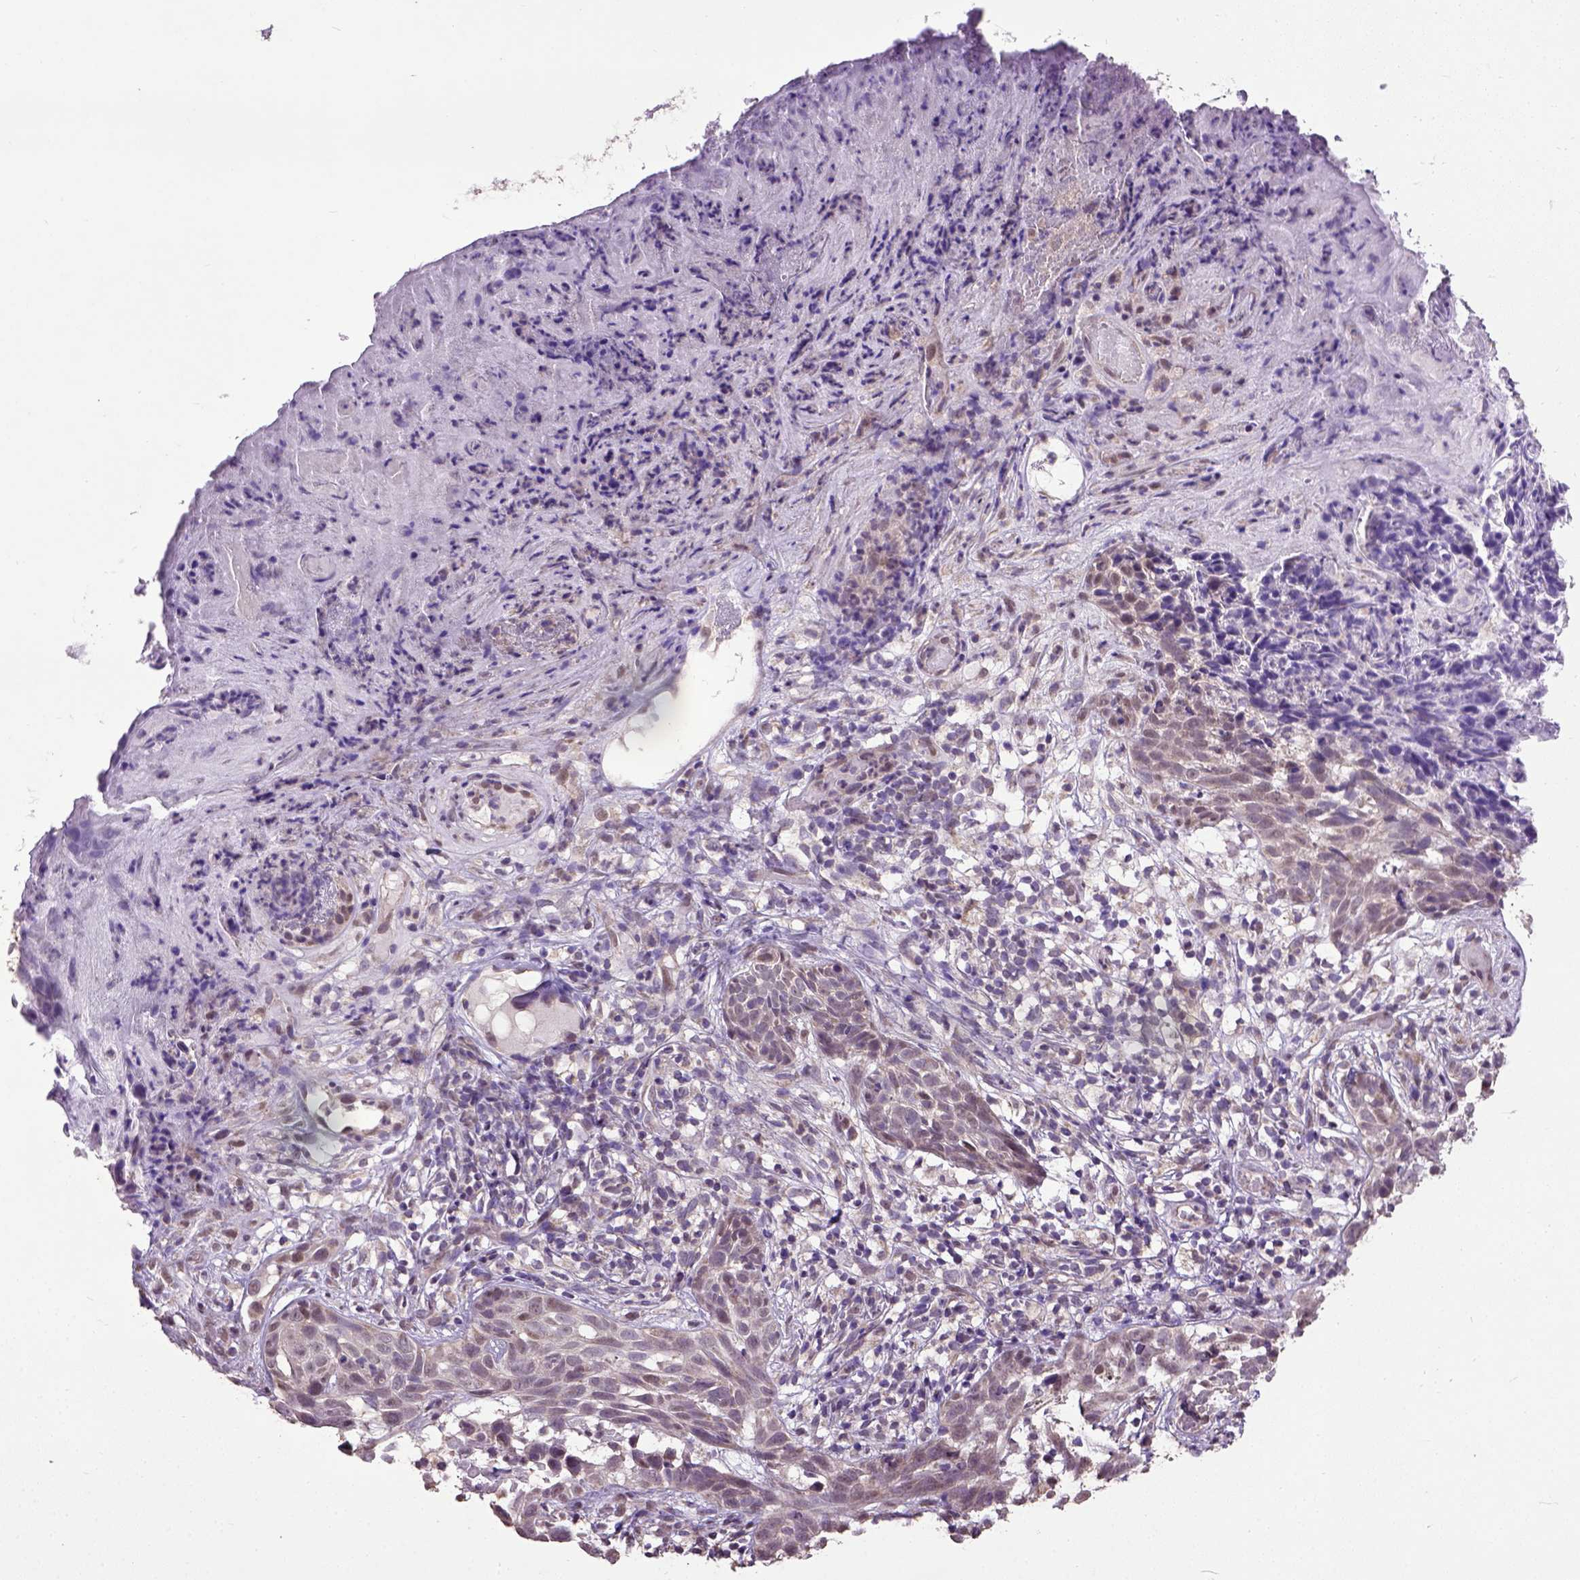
{"staining": {"intensity": "weak", "quantity": "25%-75%", "location": "nuclear"}, "tissue": "skin cancer", "cell_type": "Tumor cells", "image_type": "cancer", "snomed": [{"axis": "morphology", "description": "Basal cell carcinoma"}, {"axis": "topography", "description": "Skin"}], "caption": "Immunohistochemical staining of human skin basal cell carcinoma displays low levels of weak nuclear staining in about 25%-75% of tumor cells. Immunohistochemistry stains the protein of interest in brown and the nuclei are stained blue.", "gene": "UBA3", "patient": {"sex": "male", "age": 85}}